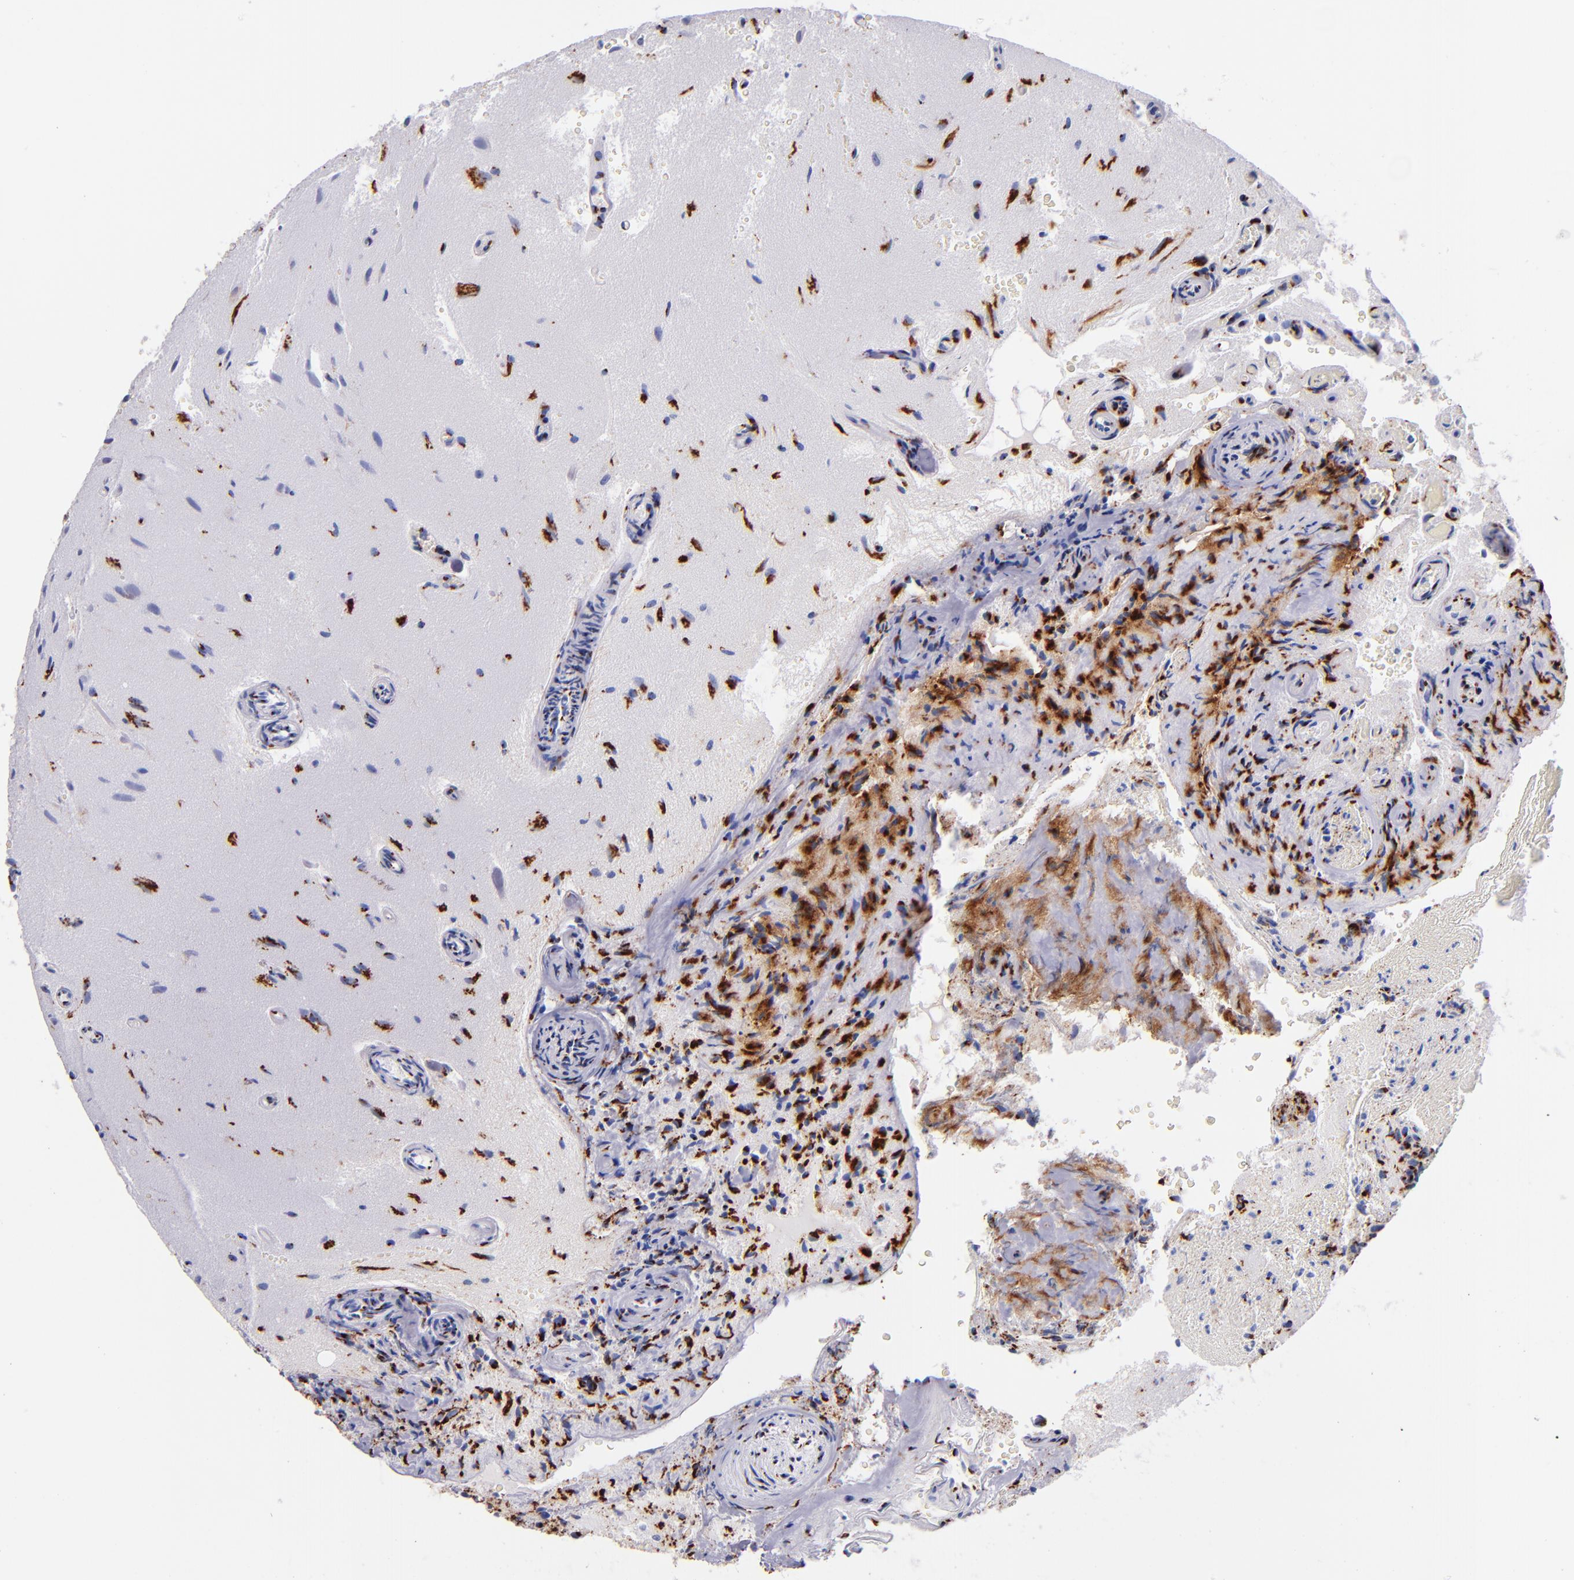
{"staining": {"intensity": "strong", "quantity": "25%-75%", "location": "cytoplasmic/membranous"}, "tissue": "glioma", "cell_type": "Tumor cells", "image_type": "cancer", "snomed": [{"axis": "morphology", "description": "Normal tissue, NOS"}, {"axis": "morphology", "description": "Glioma, malignant, High grade"}, {"axis": "topography", "description": "Cerebral cortex"}], "caption": "A micrograph of human glioma stained for a protein displays strong cytoplasmic/membranous brown staining in tumor cells.", "gene": "GOLIM4", "patient": {"sex": "male", "age": 75}}